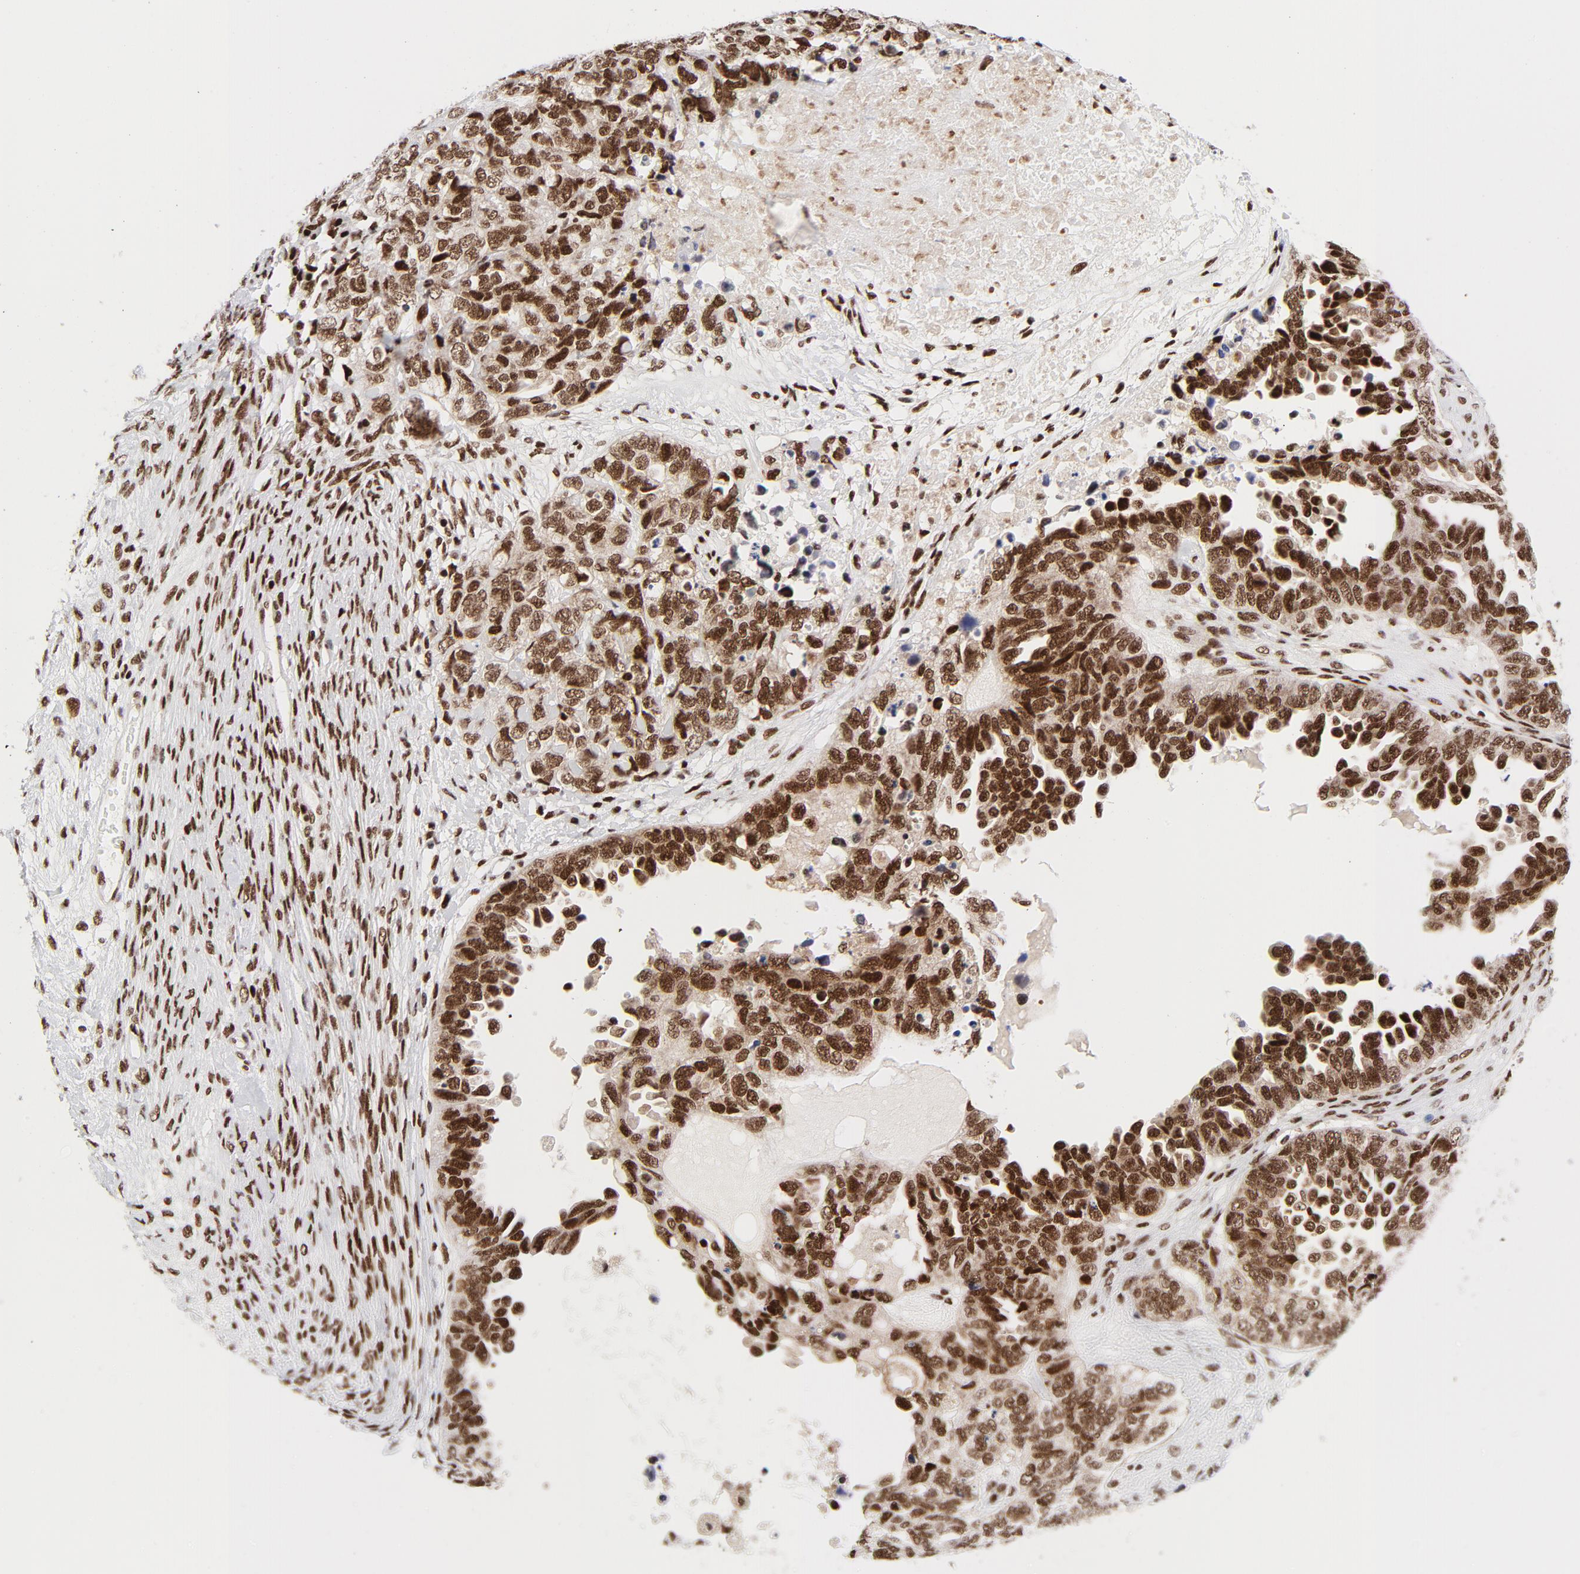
{"staining": {"intensity": "strong", "quantity": ">75%", "location": "nuclear"}, "tissue": "ovarian cancer", "cell_type": "Tumor cells", "image_type": "cancer", "snomed": [{"axis": "morphology", "description": "Cystadenocarcinoma, serous, NOS"}, {"axis": "topography", "description": "Ovary"}], "caption": "The micrograph displays staining of serous cystadenocarcinoma (ovarian), revealing strong nuclear protein positivity (brown color) within tumor cells.", "gene": "NFYB", "patient": {"sex": "female", "age": 82}}